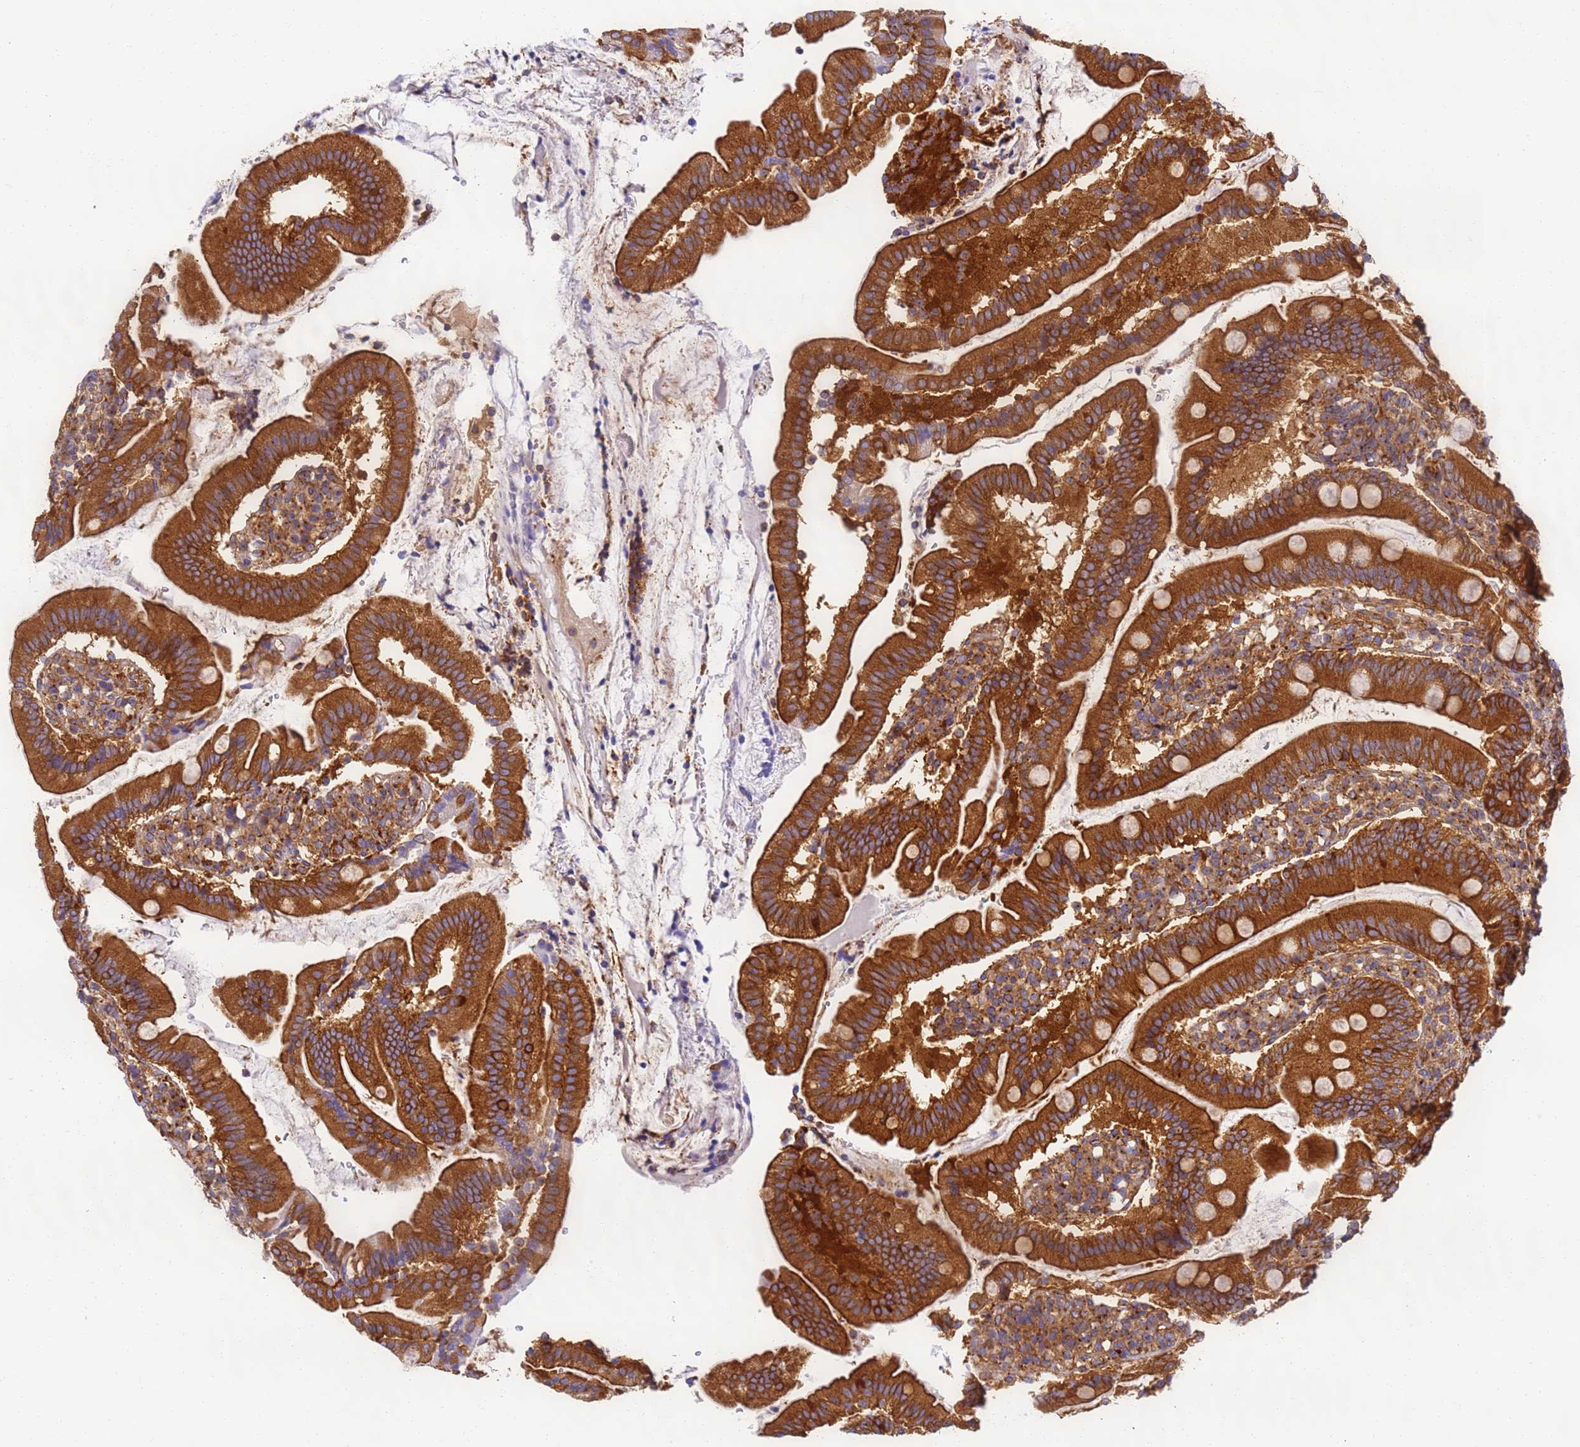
{"staining": {"intensity": "strong", "quantity": ">75%", "location": "cytoplasmic/membranous"}, "tissue": "duodenum", "cell_type": "Glandular cells", "image_type": "normal", "snomed": [{"axis": "morphology", "description": "Normal tissue, NOS"}, {"axis": "topography", "description": "Duodenum"}], "caption": "Approximately >75% of glandular cells in benign duodenum exhibit strong cytoplasmic/membranous protein staining as visualized by brown immunohistochemical staining.", "gene": "DYNC1I2", "patient": {"sex": "female", "age": 67}}